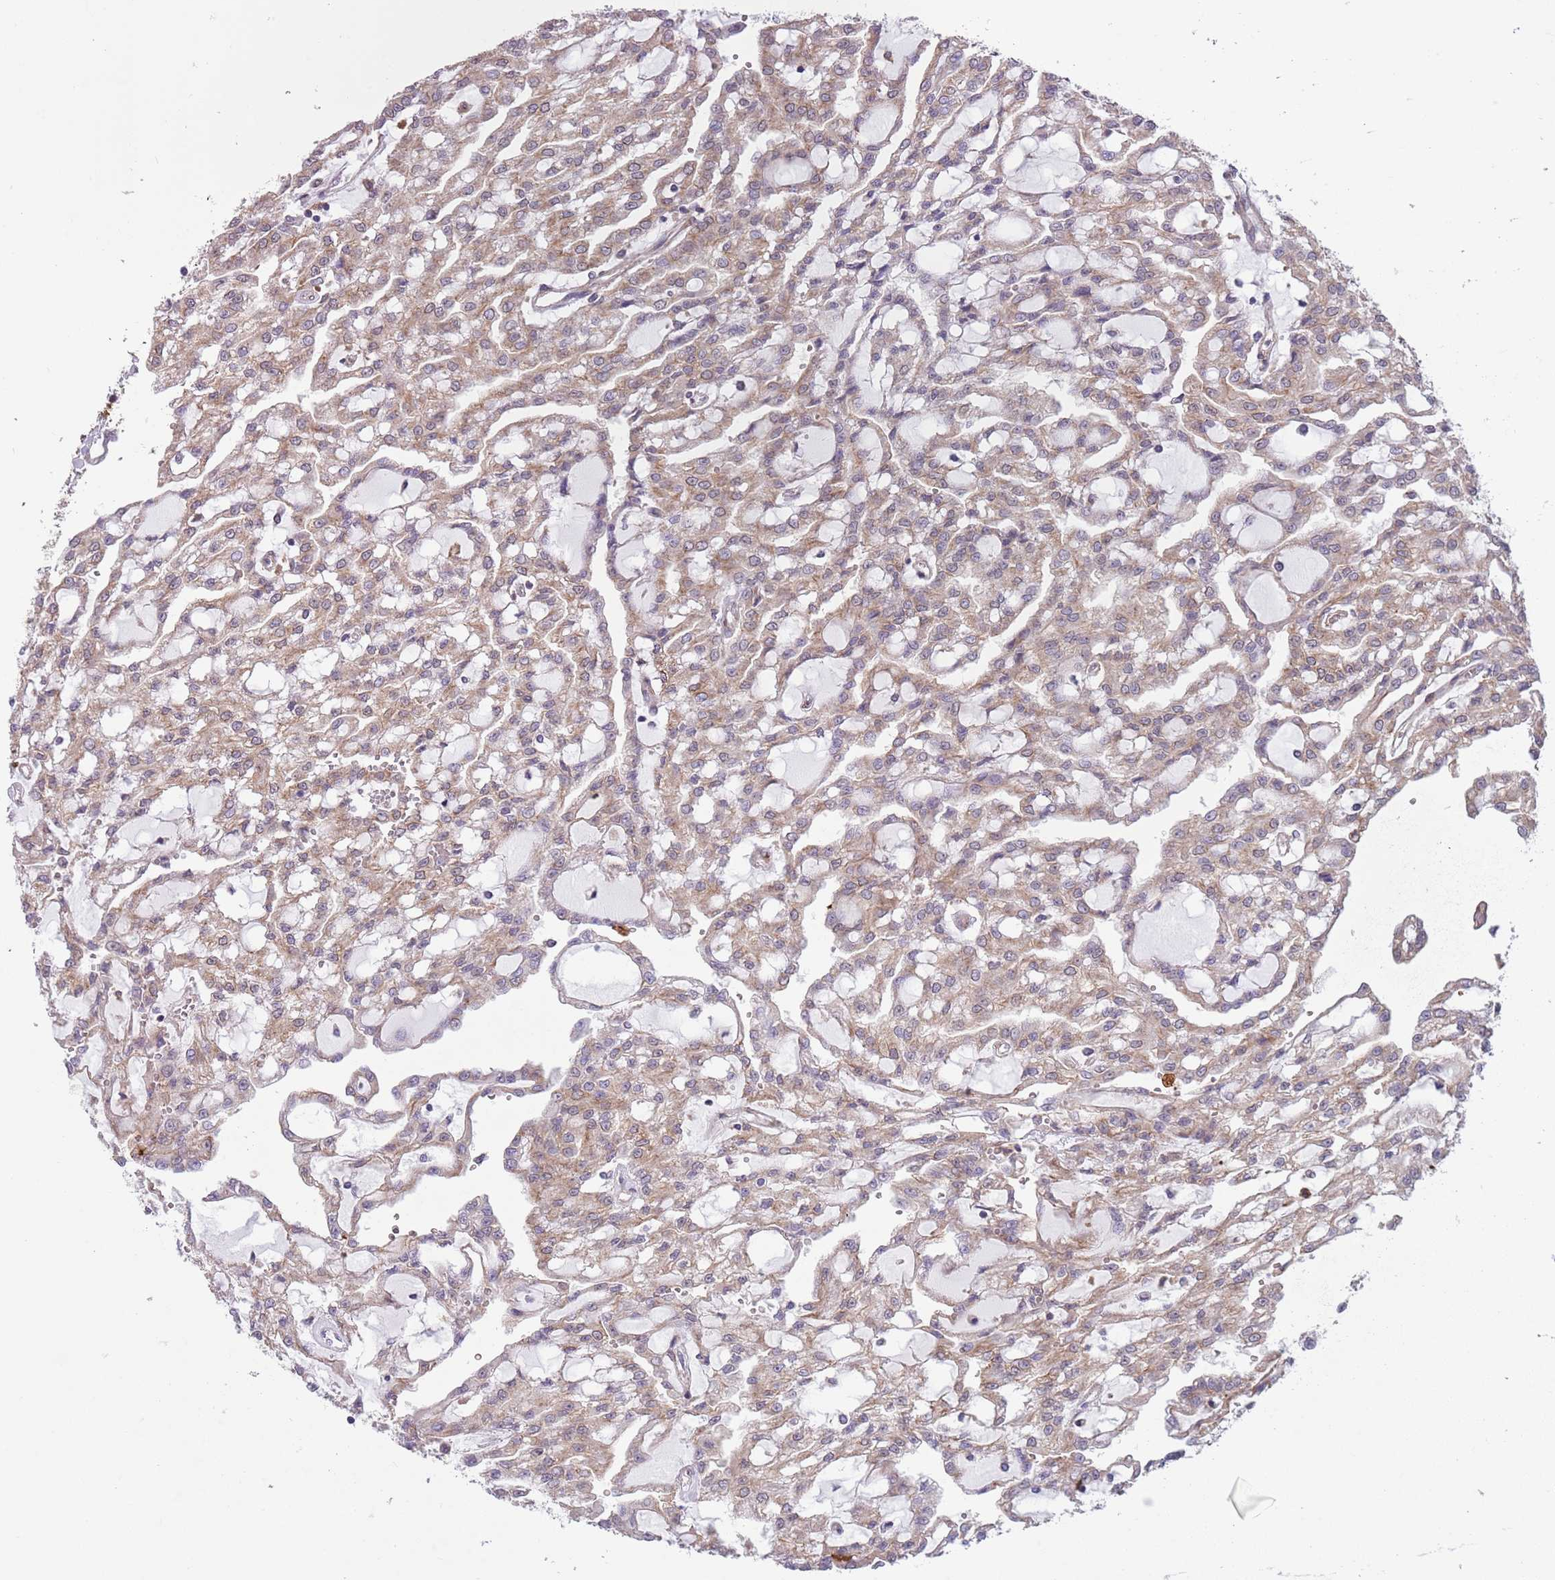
{"staining": {"intensity": "weak", "quantity": ">75%", "location": "cytoplasmic/membranous"}, "tissue": "renal cancer", "cell_type": "Tumor cells", "image_type": "cancer", "snomed": [{"axis": "morphology", "description": "Adenocarcinoma, NOS"}, {"axis": "topography", "description": "Kidney"}], "caption": "Brown immunohistochemical staining in human adenocarcinoma (renal) shows weak cytoplasmic/membranous expression in about >75% of tumor cells. (brown staining indicates protein expression, while blue staining denotes nuclei).", "gene": "CREBZF", "patient": {"sex": "male", "age": 63}}